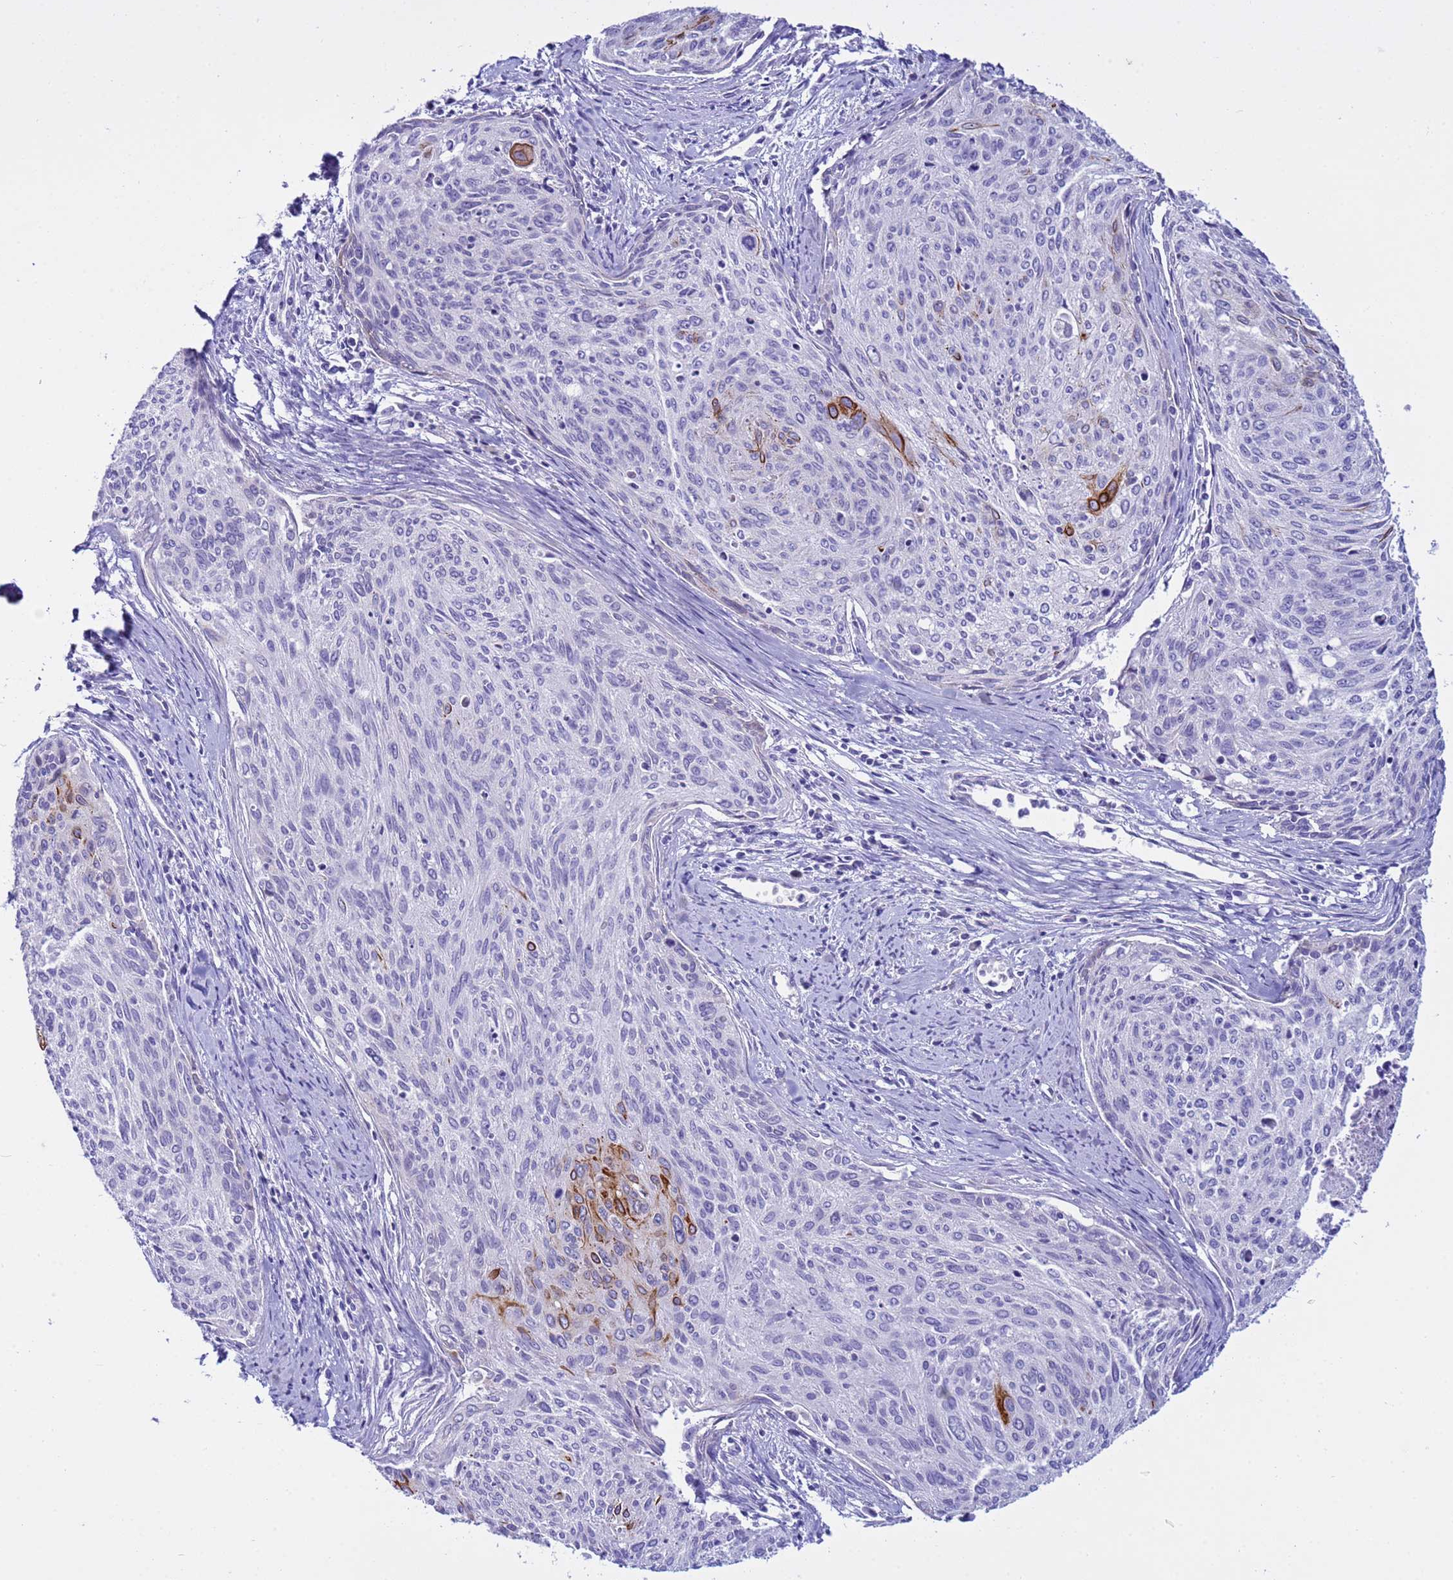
{"staining": {"intensity": "strong", "quantity": "<25%", "location": "cytoplasmic/membranous"}, "tissue": "cervical cancer", "cell_type": "Tumor cells", "image_type": "cancer", "snomed": [{"axis": "morphology", "description": "Squamous cell carcinoma, NOS"}, {"axis": "topography", "description": "Cervix"}], "caption": "Cervical squamous cell carcinoma stained with DAB (3,3'-diaminobenzidine) IHC reveals medium levels of strong cytoplasmic/membranous positivity in about <25% of tumor cells.", "gene": "IGSF11", "patient": {"sex": "female", "age": 55}}